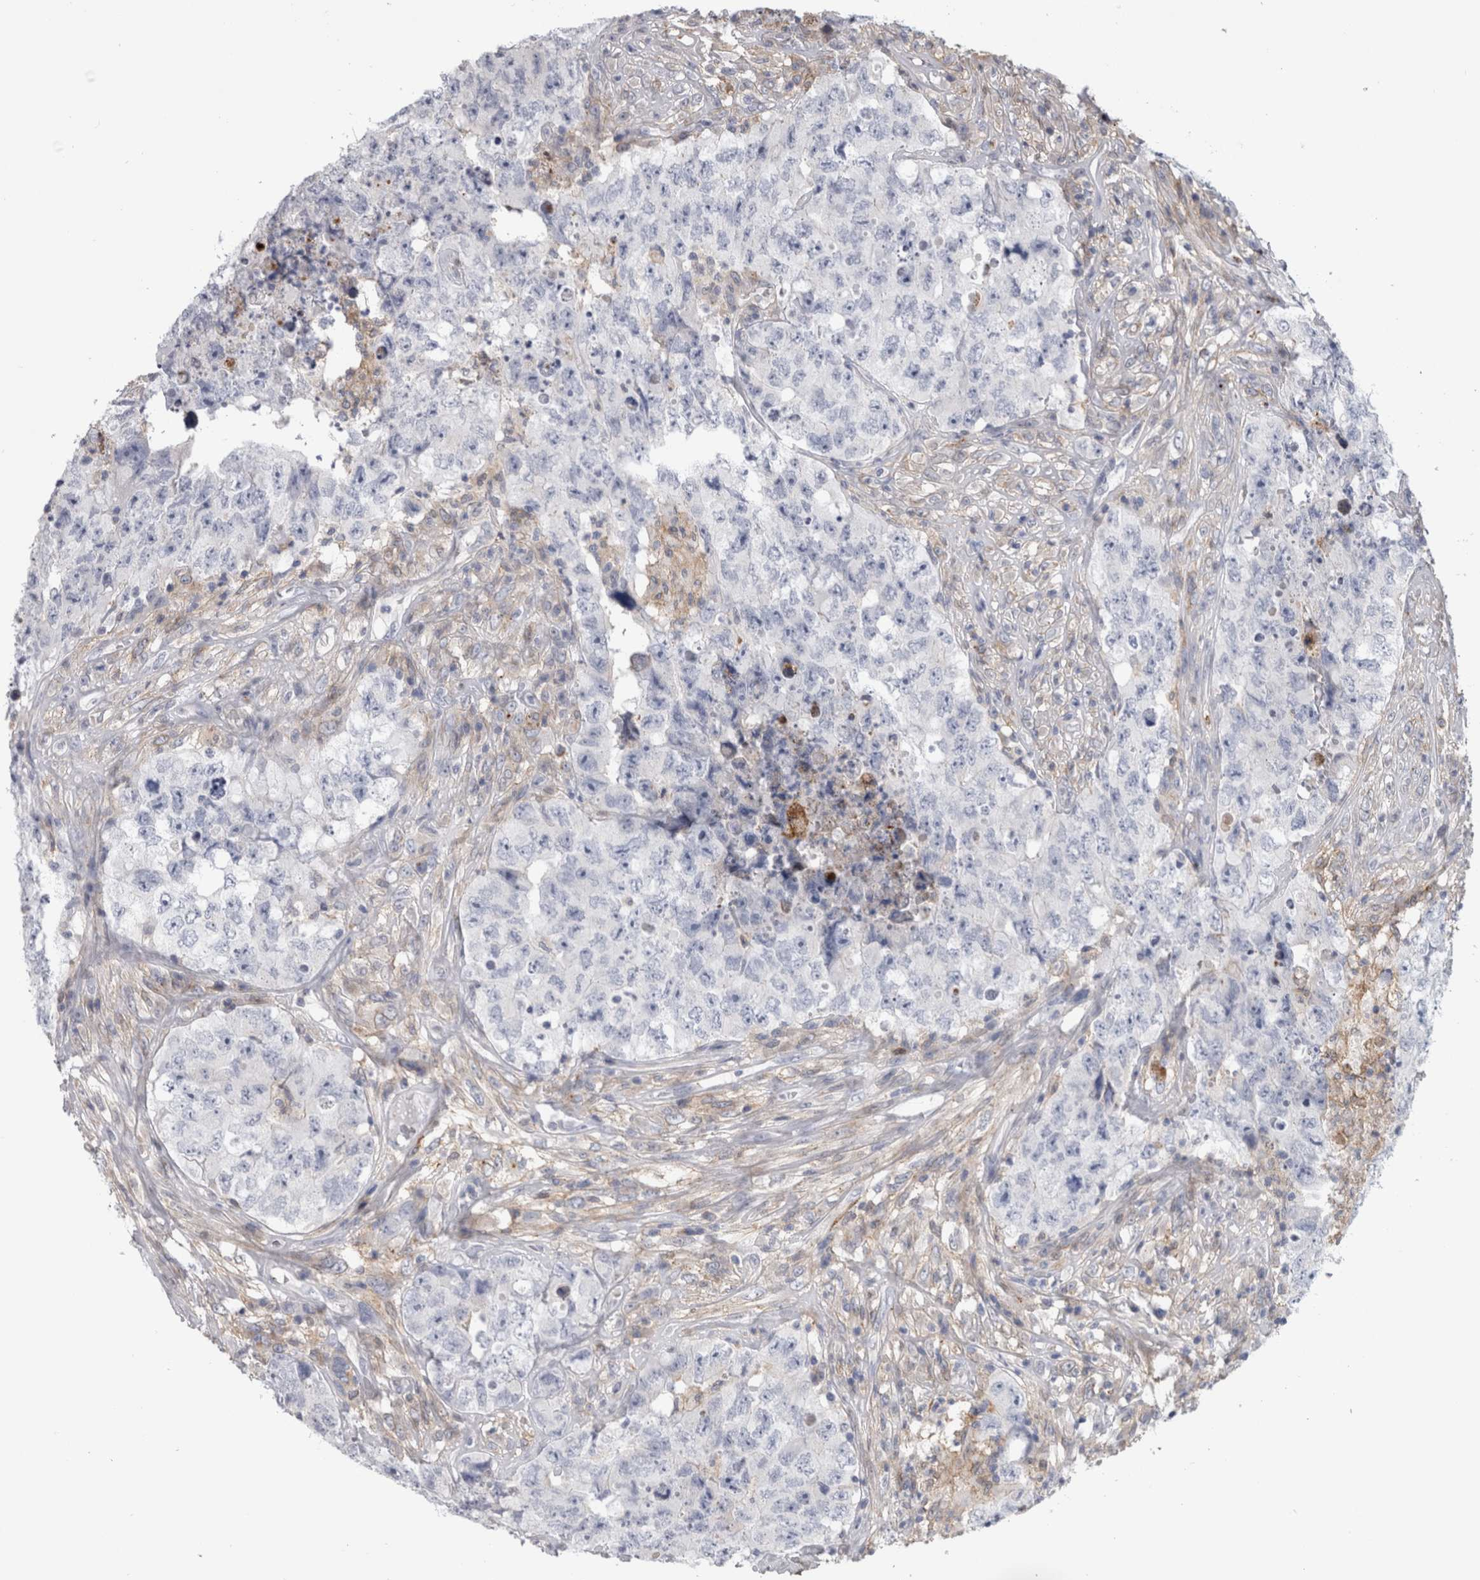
{"staining": {"intensity": "negative", "quantity": "none", "location": "none"}, "tissue": "testis cancer", "cell_type": "Tumor cells", "image_type": "cancer", "snomed": [{"axis": "morphology", "description": "Carcinoma, Embryonal, NOS"}, {"axis": "topography", "description": "Testis"}], "caption": "Tumor cells are negative for brown protein staining in embryonal carcinoma (testis).", "gene": "DNAJC24", "patient": {"sex": "male", "age": 32}}